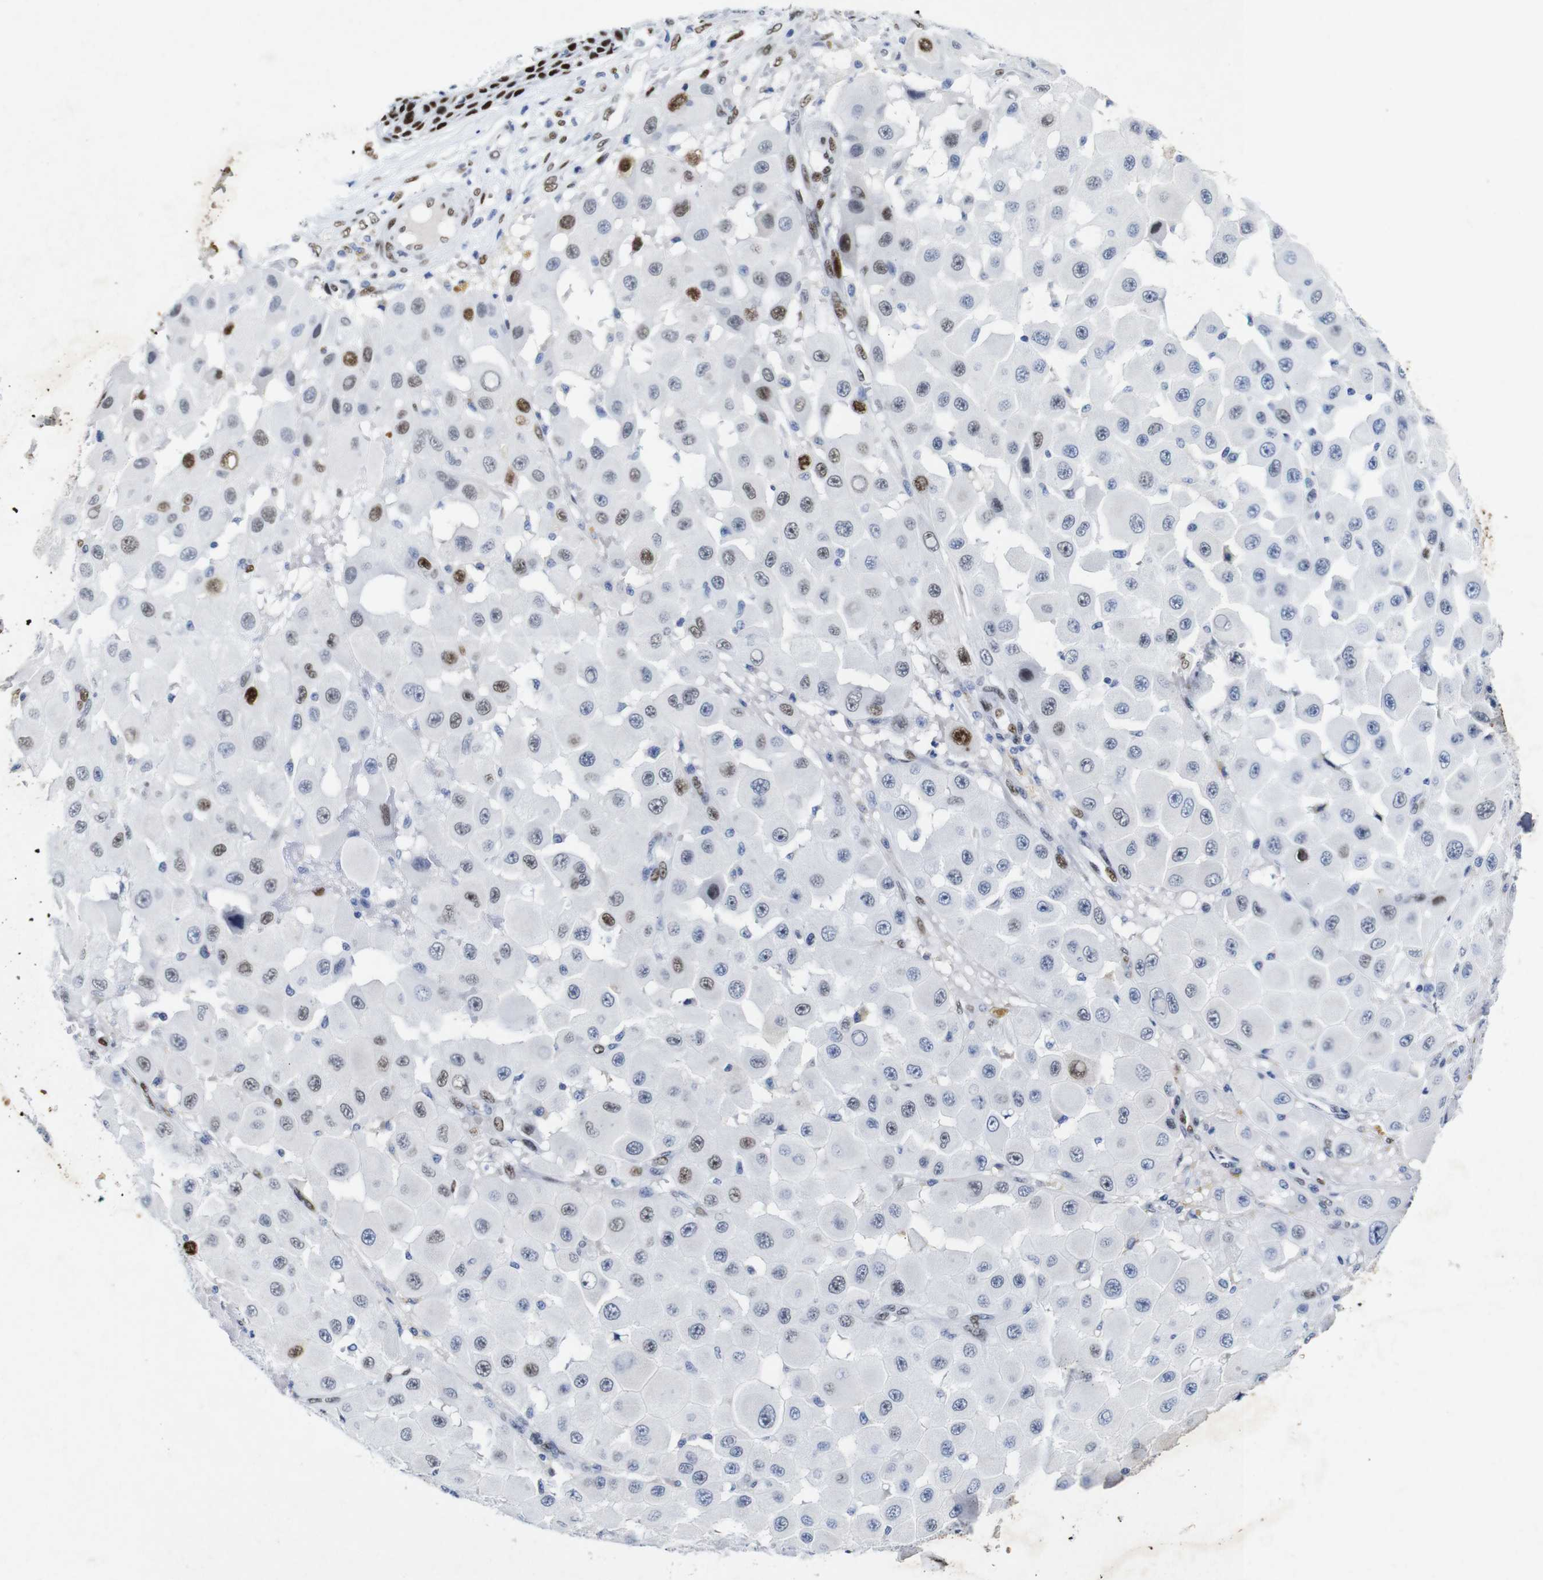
{"staining": {"intensity": "moderate", "quantity": "<25%", "location": "nuclear"}, "tissue": "melanoma", "cell_type": "Tumor cells", "image_type": "cancer", "snomed": [{"axis": "morphology", "description": "Malignant melanoma, NOS"}, {"axis": "topography", "description": "Skin"}], "caption": "A high-resolution micrograph shows immunohistochemistry staining of malignant melanoma, which demonstrates moderate nuclear staining in approximately <25% of tumor cells. (IHC, brightfield microscopy, high magnification).", "gene": "FOSL2", "patient": {"sex": "female", "age": 81}}